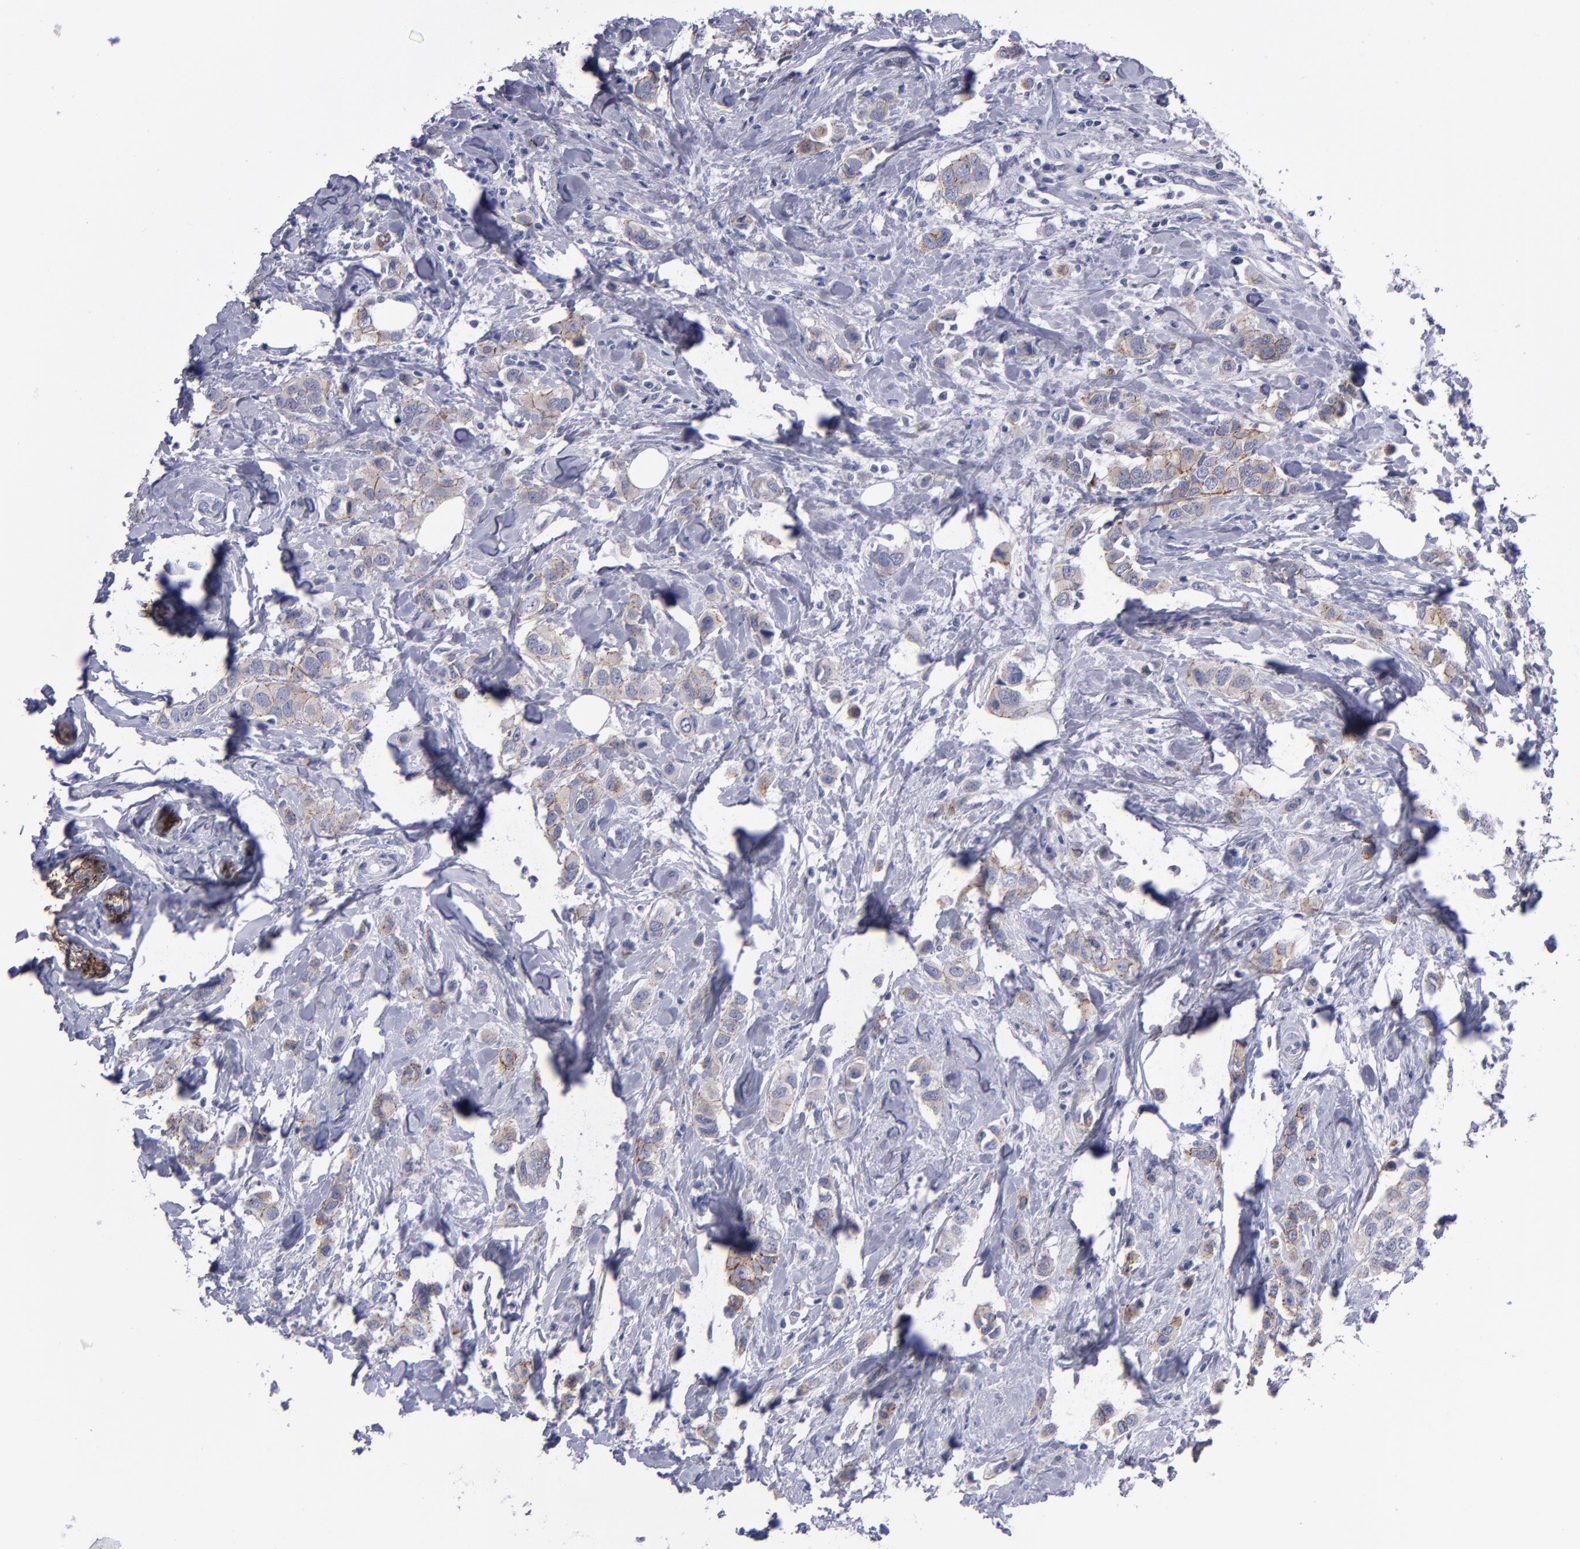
{"staining": {"intensity": "weak", "quantity": ">75%", "location": "cytoplasmic/membranous"}, "tissue": "breast cancer", "cell_type": "Tumor cells", "image_type": "cancer", "snomed": [{"axis": "morphology", "description": "Normal tissue, NOS"}, {"axis": "morphology", "description": "Duct carcinoma"}, {"axis": "topography", "description": "Breast"}], "caption": "Breast cancer stained with immunohistochemistry reveals weak cytoplasmic/membranous staining in about >75% of tumor cells. Ihc stains the protein in brown and the nuclei are stained blue.", "gene": "CDH3", "patient": {"sex": "female", "age": 50}}